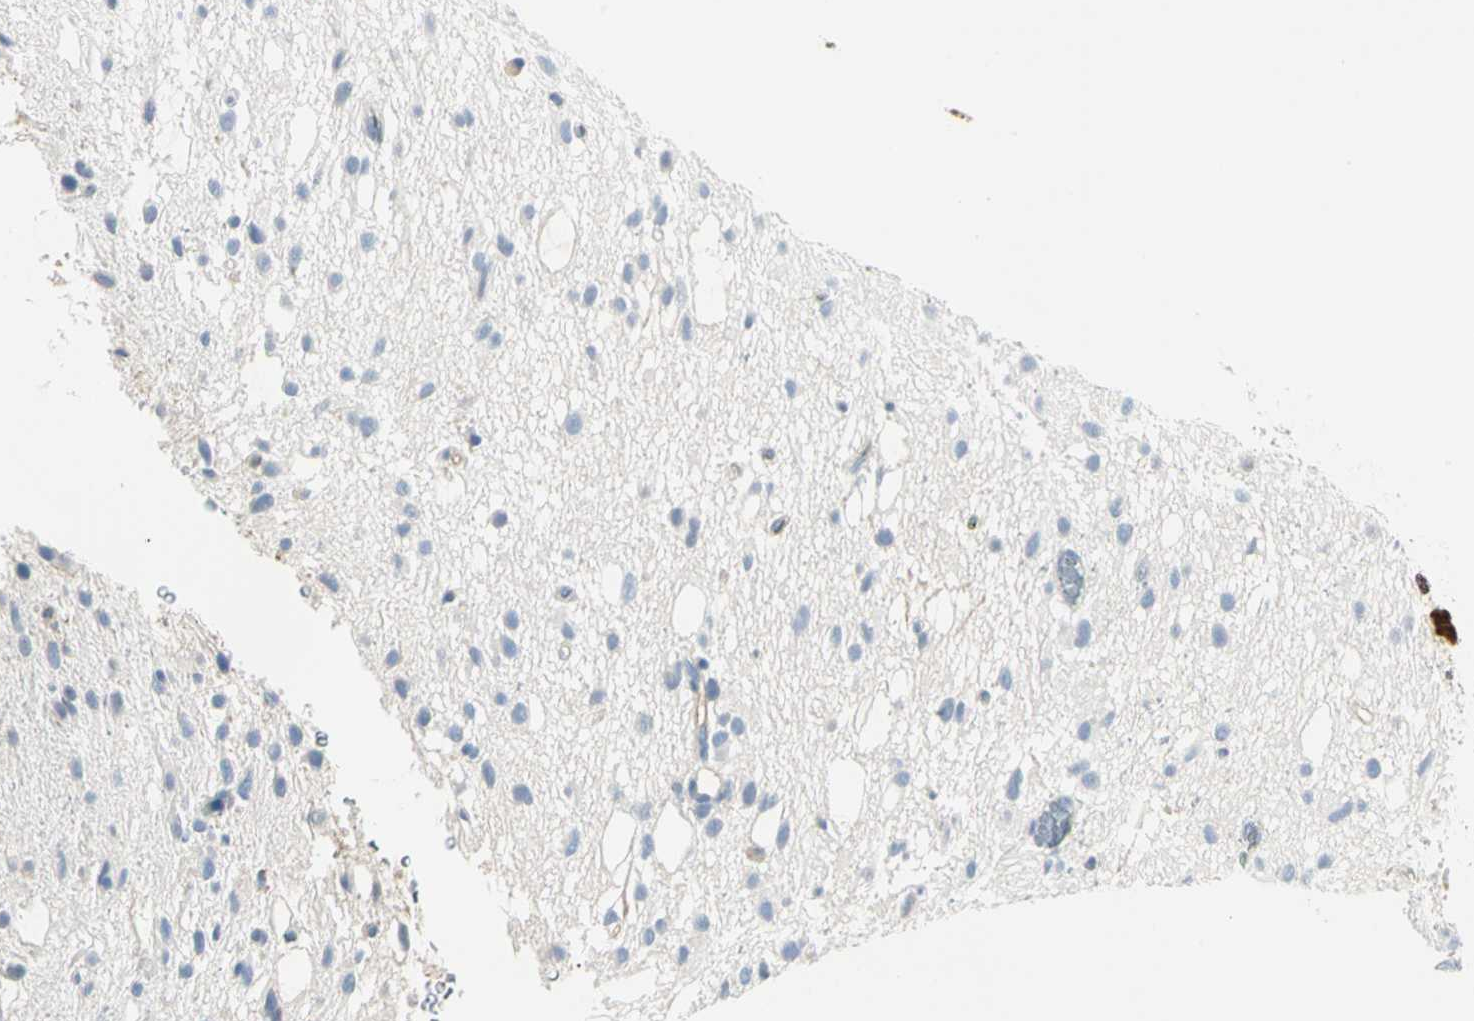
{"staining": {"intensity": "negative", "quantity": "none", "location": "none"}, "tissue": "glioma", "cell_type": "Tumor cells", "image_type": "cancer", "snomed": [{"axis": "morphology", "description": "Glioma, malignant, Low grade"}, {"axis": "topography", "description": "Brain"}], "caption": "The histopathology image displays no staining of tumor cells in glioma.", "gene": "LAMB3", "patient": {"sex": "male", "age": 77}}